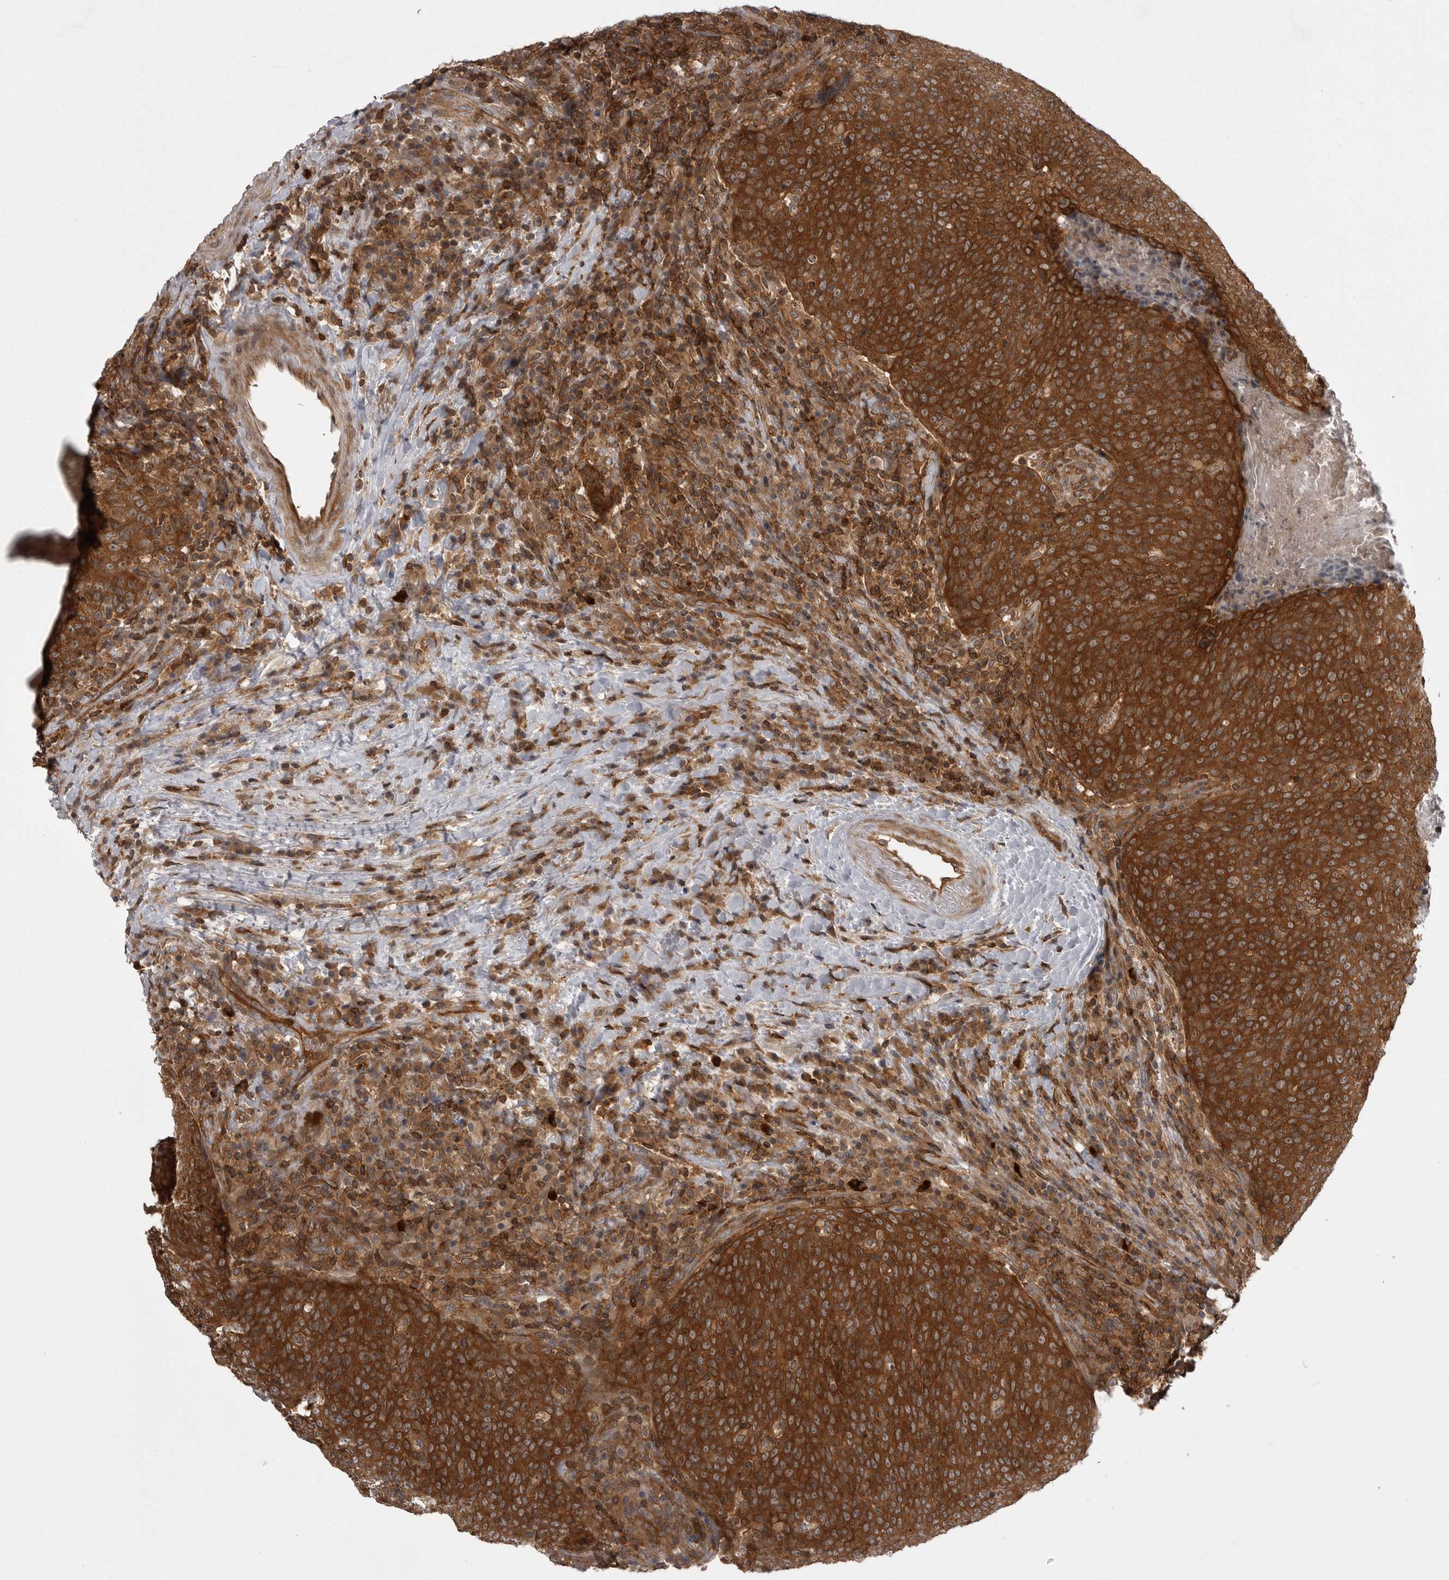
{"staining": {"intensity": "strong", "quantity": ">75%", "location": "cytoplasmic/membranous"}, "tissue": "head and neck cancer", "cell_type": "Tumor cells", "image_type": "cancer", "snomed": [{"axis": "morphology", "description": "Squamous cell carcinoma, NOS"}, {"axis": "morphology", "description": "Squamous cell carcinoma, metastatic, NOS"}, {"axis": "topography", "description": "Lymph node"}, {"axis": "topography", "description": "Head-Neck"}], "caption": "IHC (DAB) staining of head and neck cancer reveals strong cytoplasmic/membranous protein expression in approximately >75% of tumor cells.", "gene": "STK24", "patient": {"sex": "male", "age": 62}}